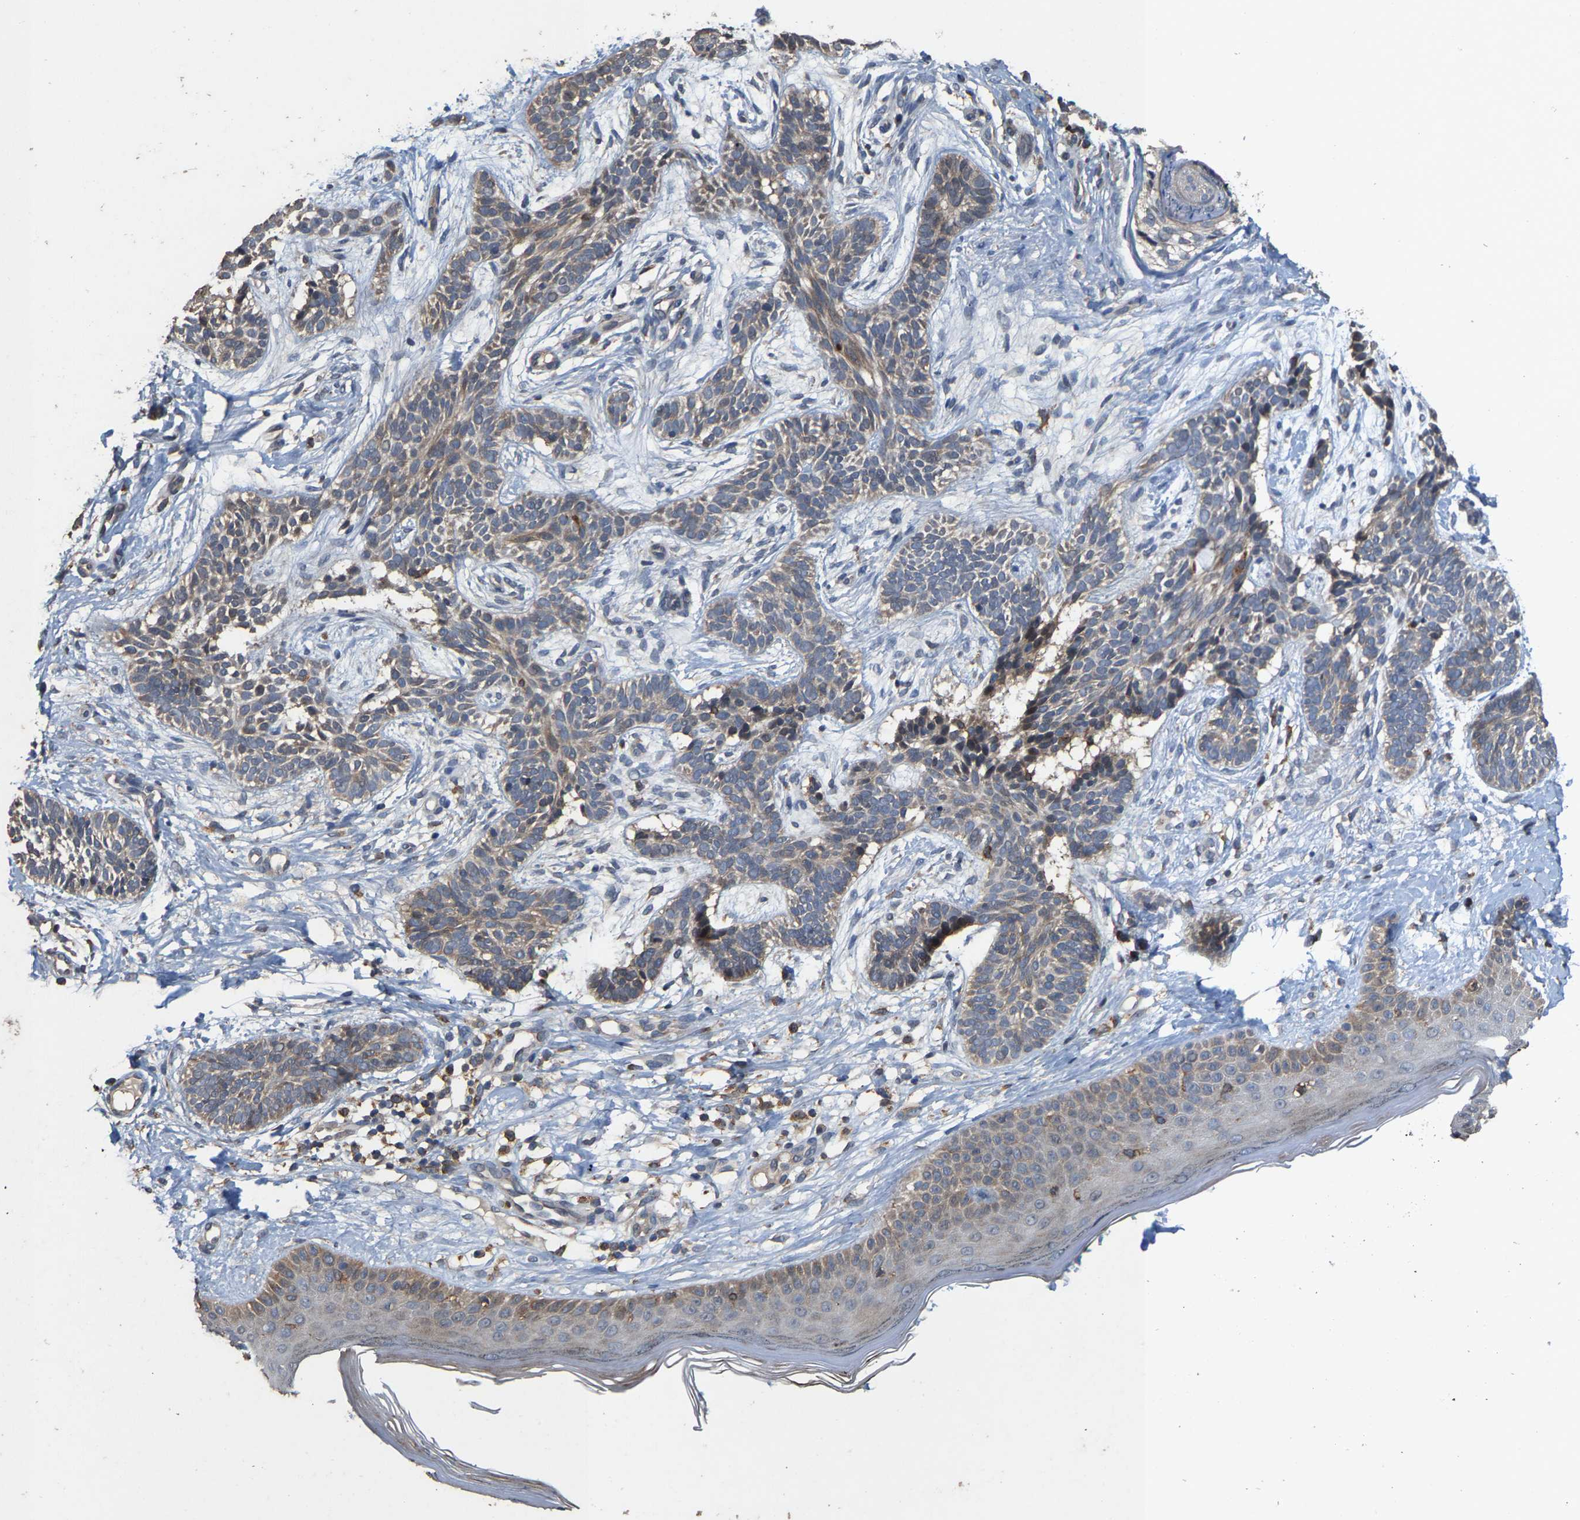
{"staining": {"intensity": "weak", "quantity": "25%-75%", "location": "cytoplasmic/membranous"}, "tissue": "skin cancer", "cell_type": "Tumor cells", "image_type": "cancer", "snomed": [{"axis": "morphology", "description": "Normal tissue, NOS"}, {"axis": "morphology", "description": "Basal cell carcinoma"}, {"axis": "topography", "description": "Skin"}], "caption": "The histopathology image shows immunohistochemical staining of skin basal cell carcinoma. There is weak cytoplasmic/membranous positivity is seen in approximately 25%-75% of tumor cells. (IHC, brightfield microscopy, high magnification).", "gene": "TDRKH", "patient": {"sex": "male", "age": 63}}